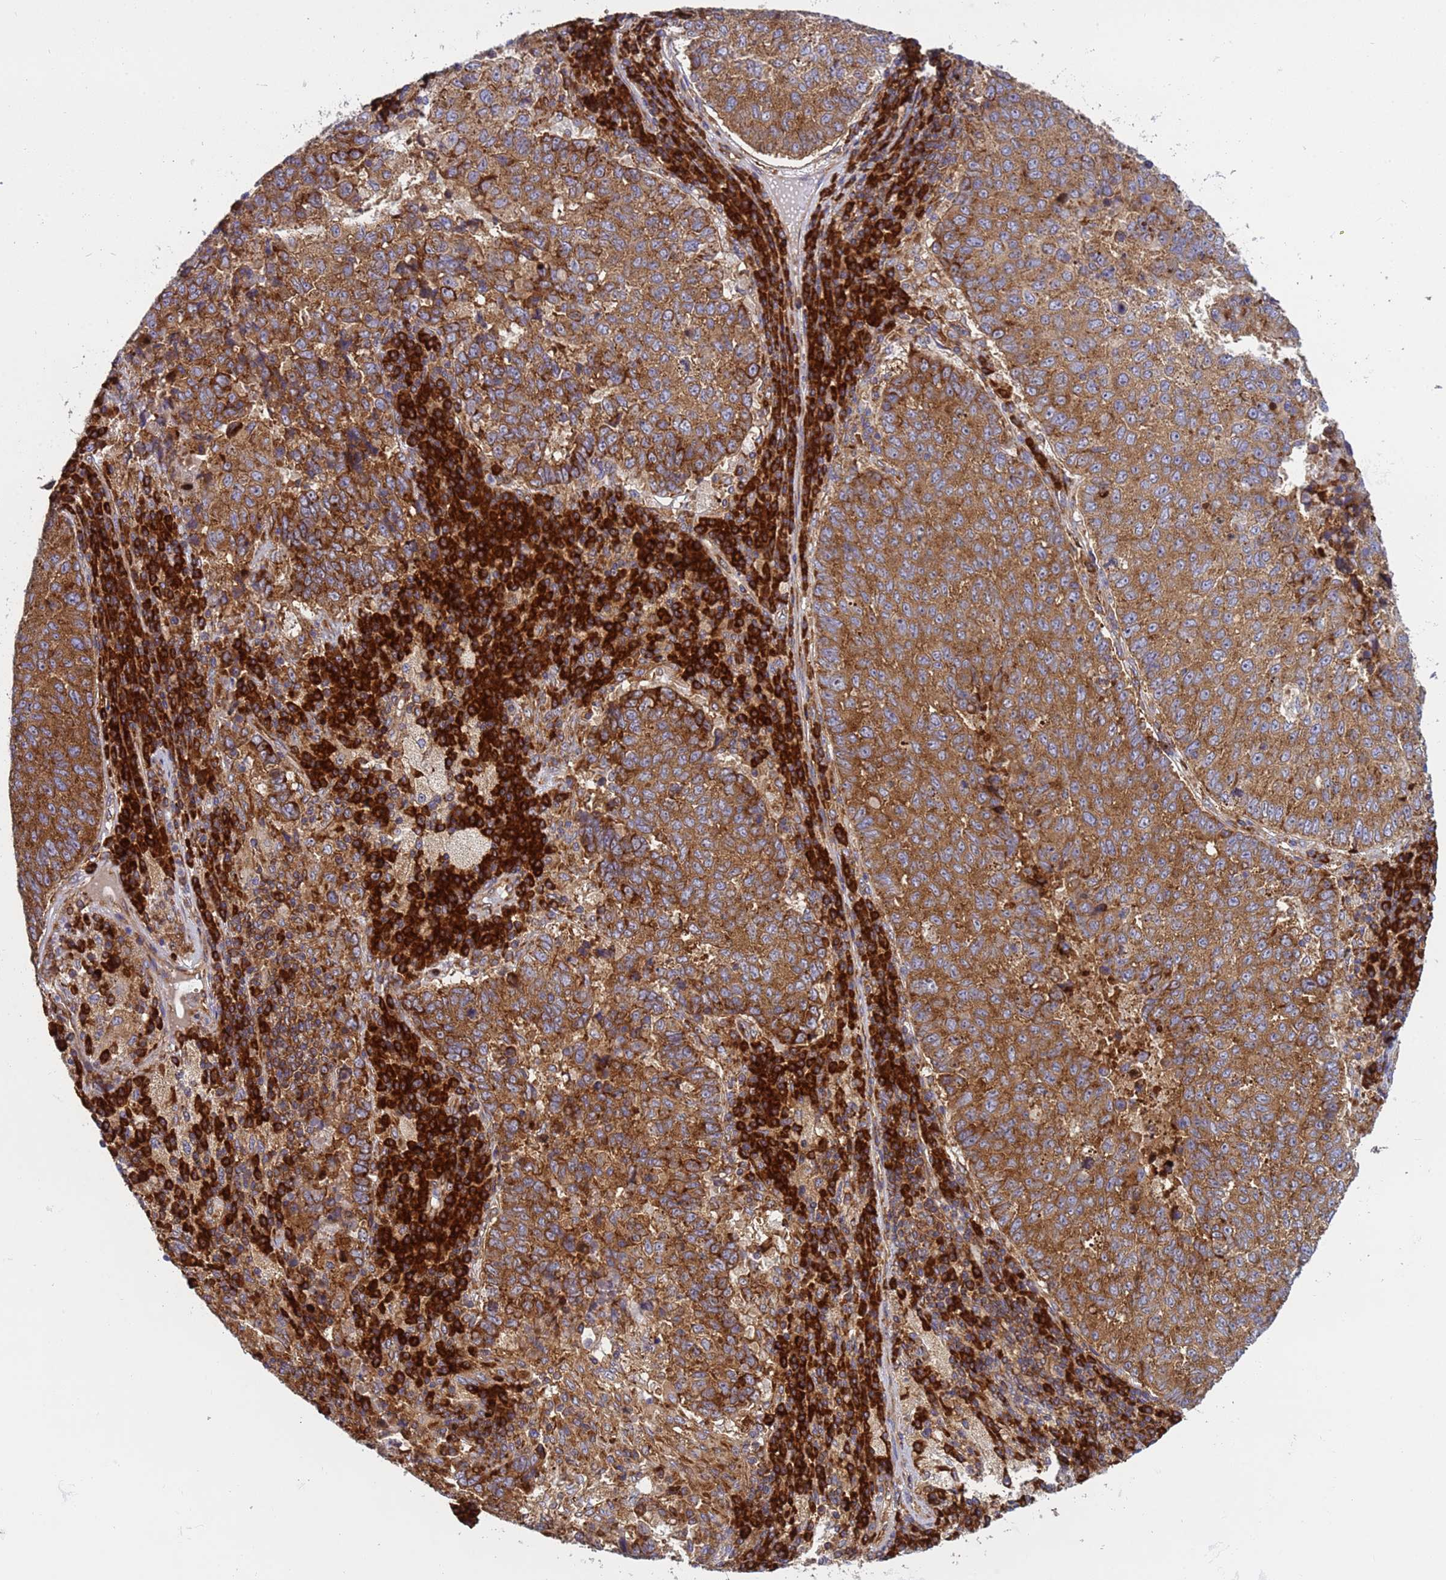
{"staining": {"intensity": "strong", "quantity": ">75%", "location": "cytoplasmic/membranous"}, "tissue": "lung cancer", "cell_type": "Tumor cells", "image_type": "cancer", "snomed": [{"axis": "morphology", "description": "Squamous cell carcinoma, NOS"}, {"axis": "topography", "description": "Lung"}], "caption": "Immunohistochemical staining of lung squamous cell carcinoma reveals high levels of strong cytoplasmic/membranous positivity in about >75% of tumor cells. (DAB = brown stain, brightfield microscopy at high magnification).", "gene": "RPL36", "patient": {"sex": "male", "age": 73}}